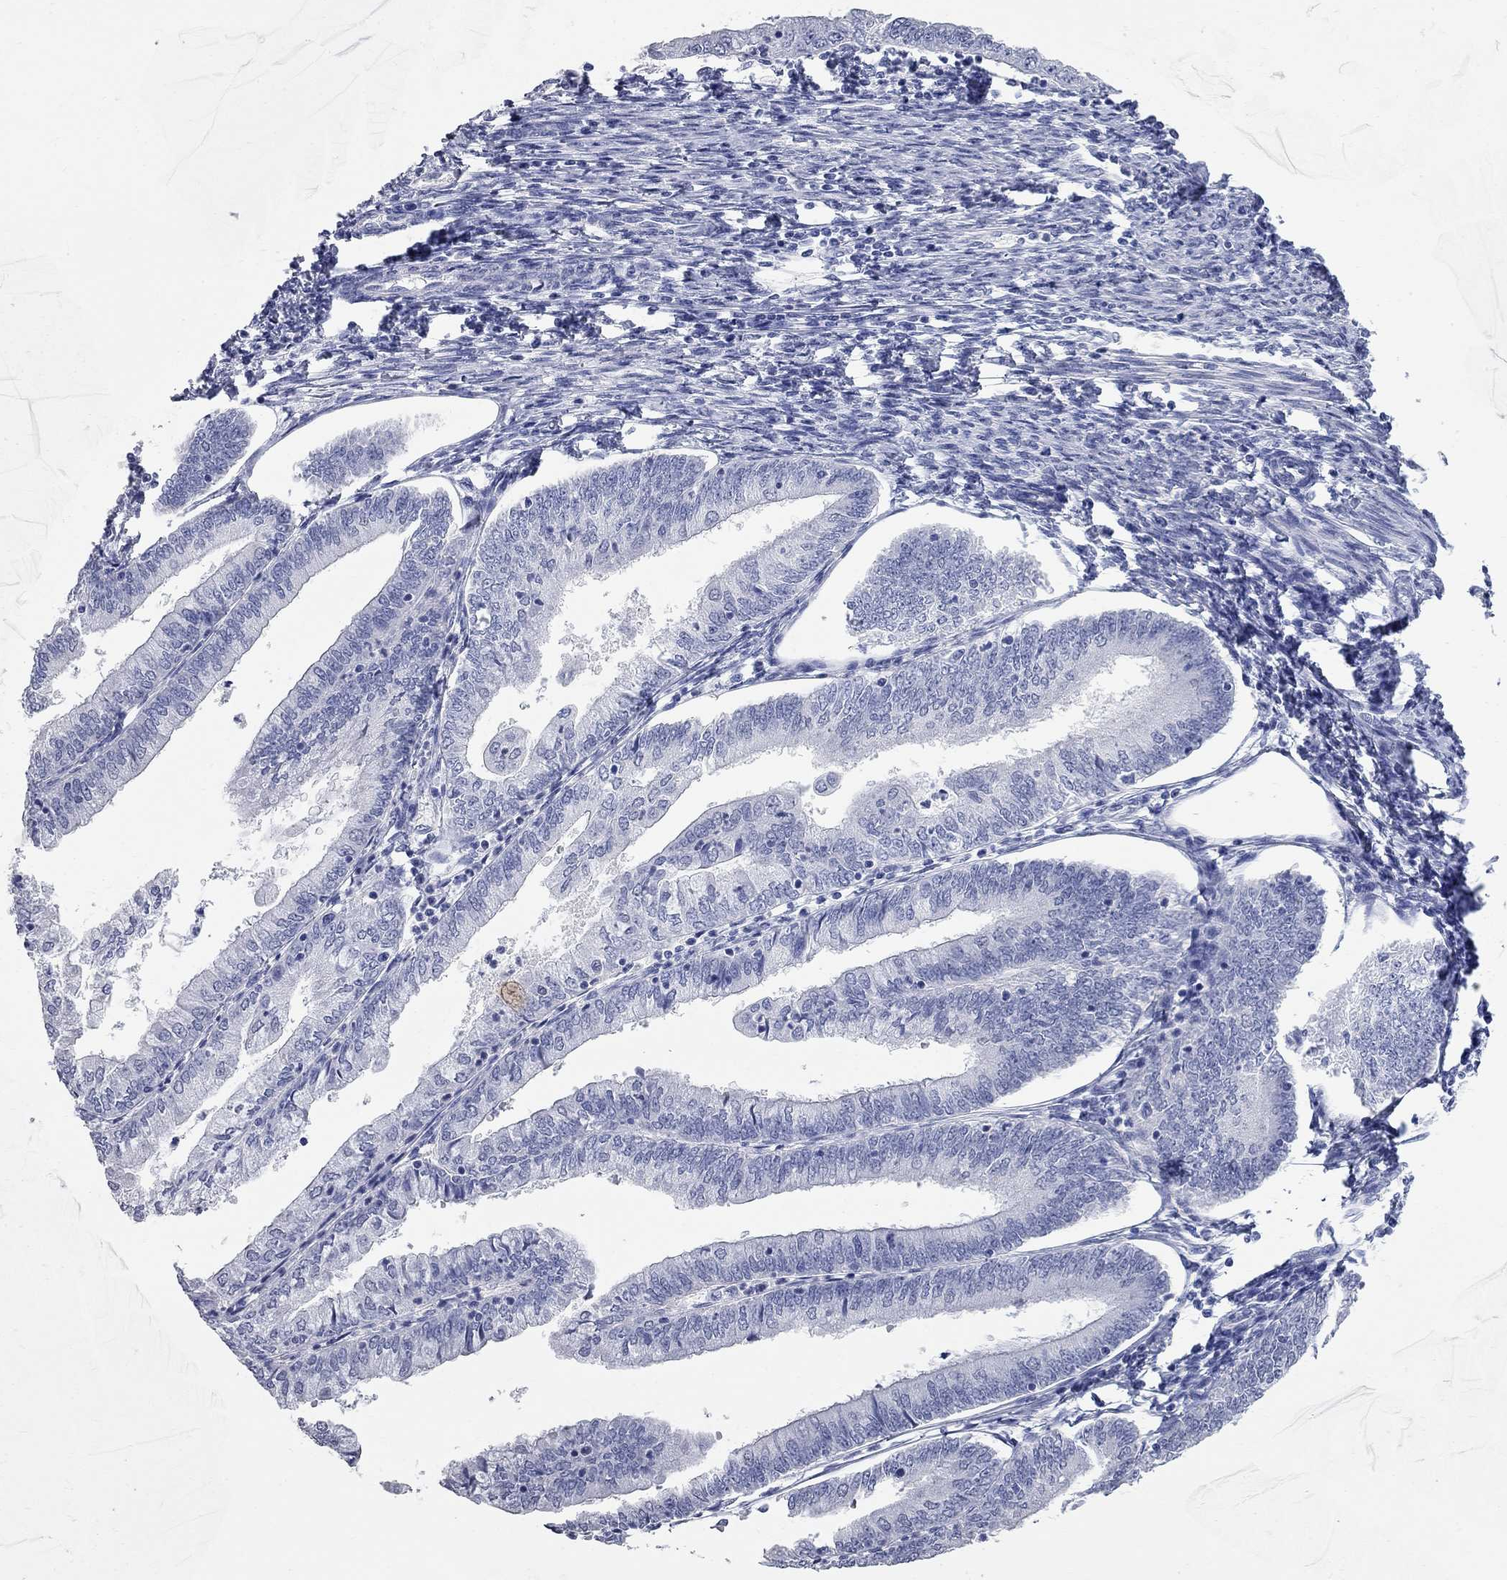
{"staining": {"intensity": "negative", "quantity": "none", "location": "none"}, "tissue": "endometrial cancer", "cell_type": "Tumor cells", "image_type": "cancer", "snomed": [{"axis": "morphology", "description": "Adenocarcinoma, NOS"}, {"axis": "topography", "description": "Endometrium"}], "caption": "There is no significant positivity in tumor cells of endometrial cancer (adenocarcinoma).", "gene": "BPIFB1", "patient": {"sex": "female", "age": 55}}